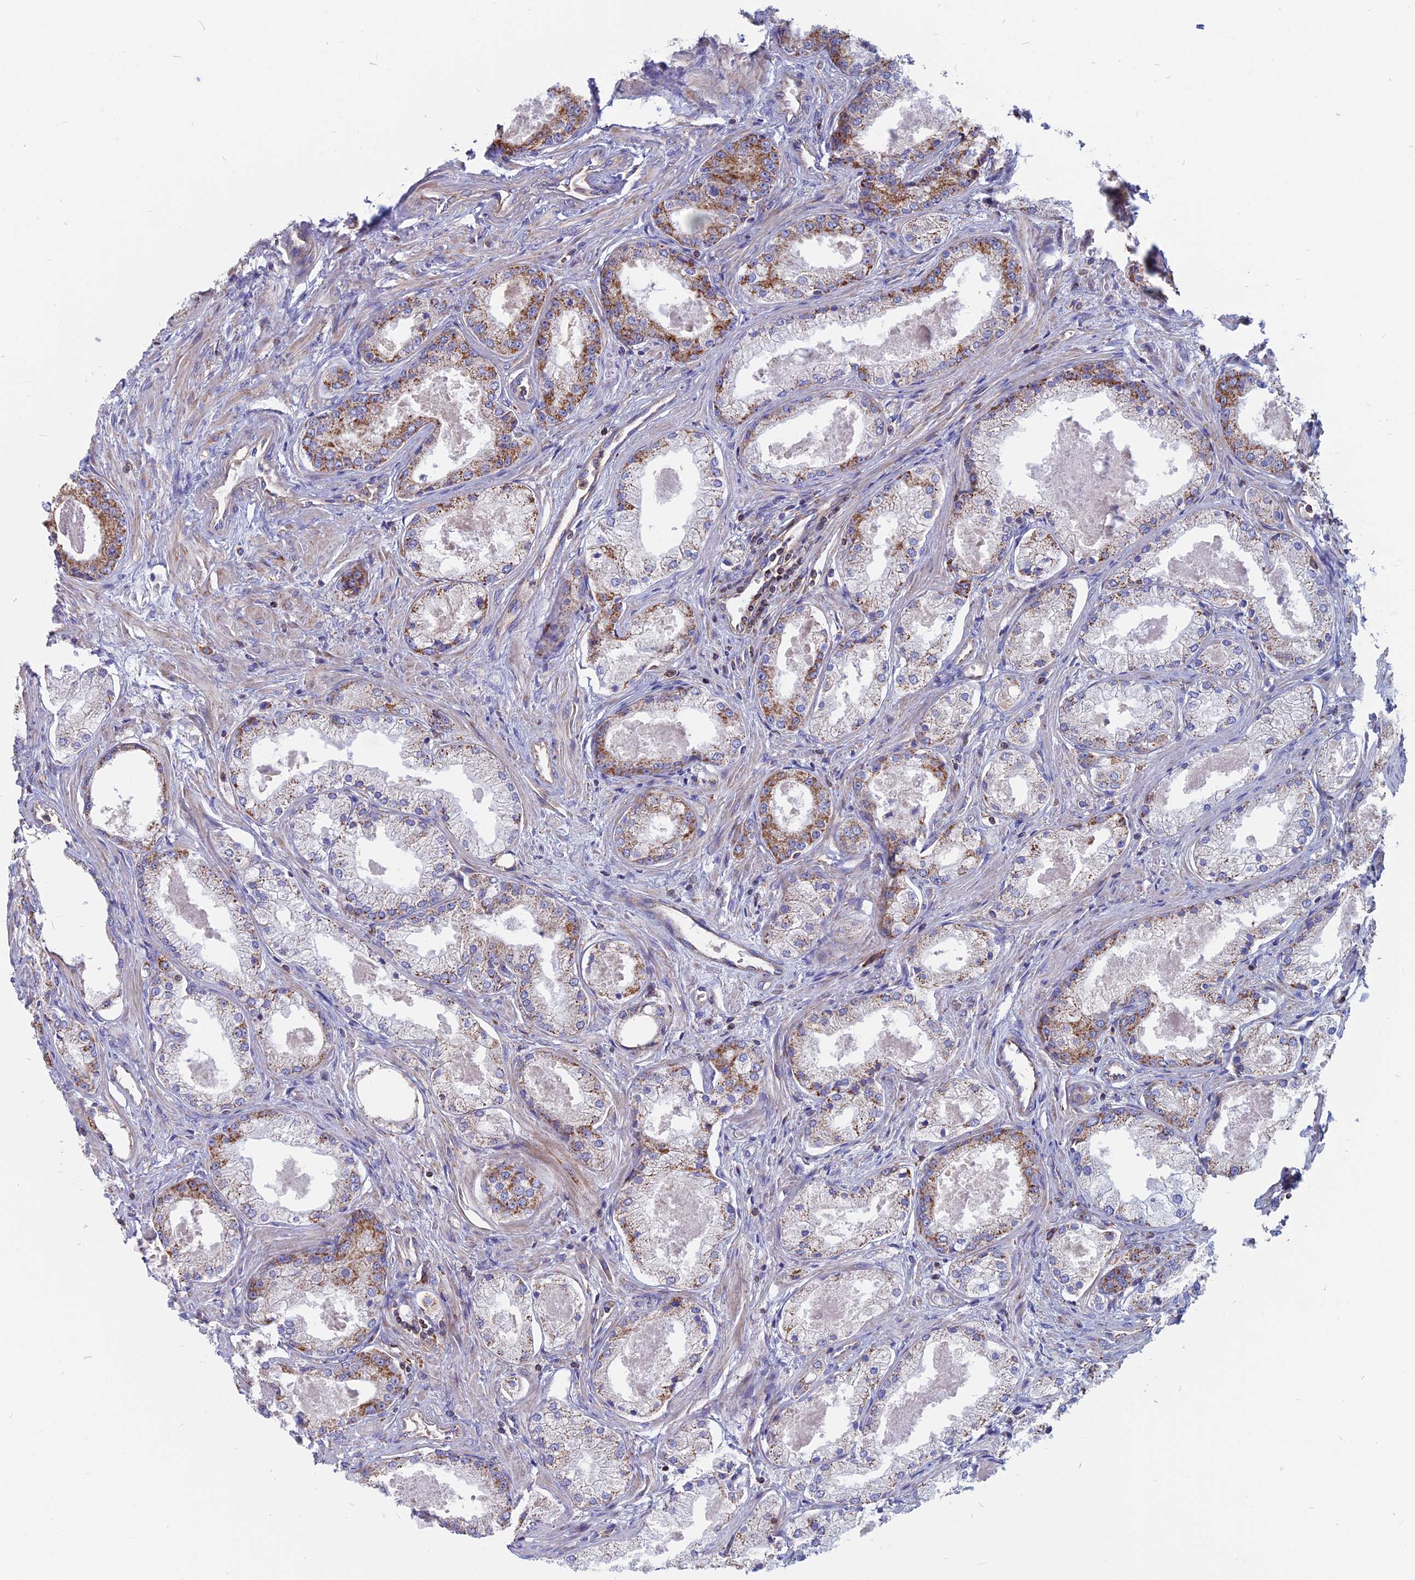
{"staining": {"intensity": "strong", "quantity": "<25%", "location": "cytoplasmic/membranous"}, "tissue": "prostate cancer", "cell_type": "Tumor cells", "image_type": "cancer", "snomed": [{"axis": "morphology", "description": "Adenocarcinoma, Low grade"}, {"axis": "topography", "description": "Prostate"}], "caption": "IHC histopathology image of human prostate cancer stained for a protein (brown), which exhibits medium levels of strong cytoplasmic/membranous expression in about <25% of tumor cells.", "gene": "HSD17B8", "patient": {"sex": "male", "age": 68}}